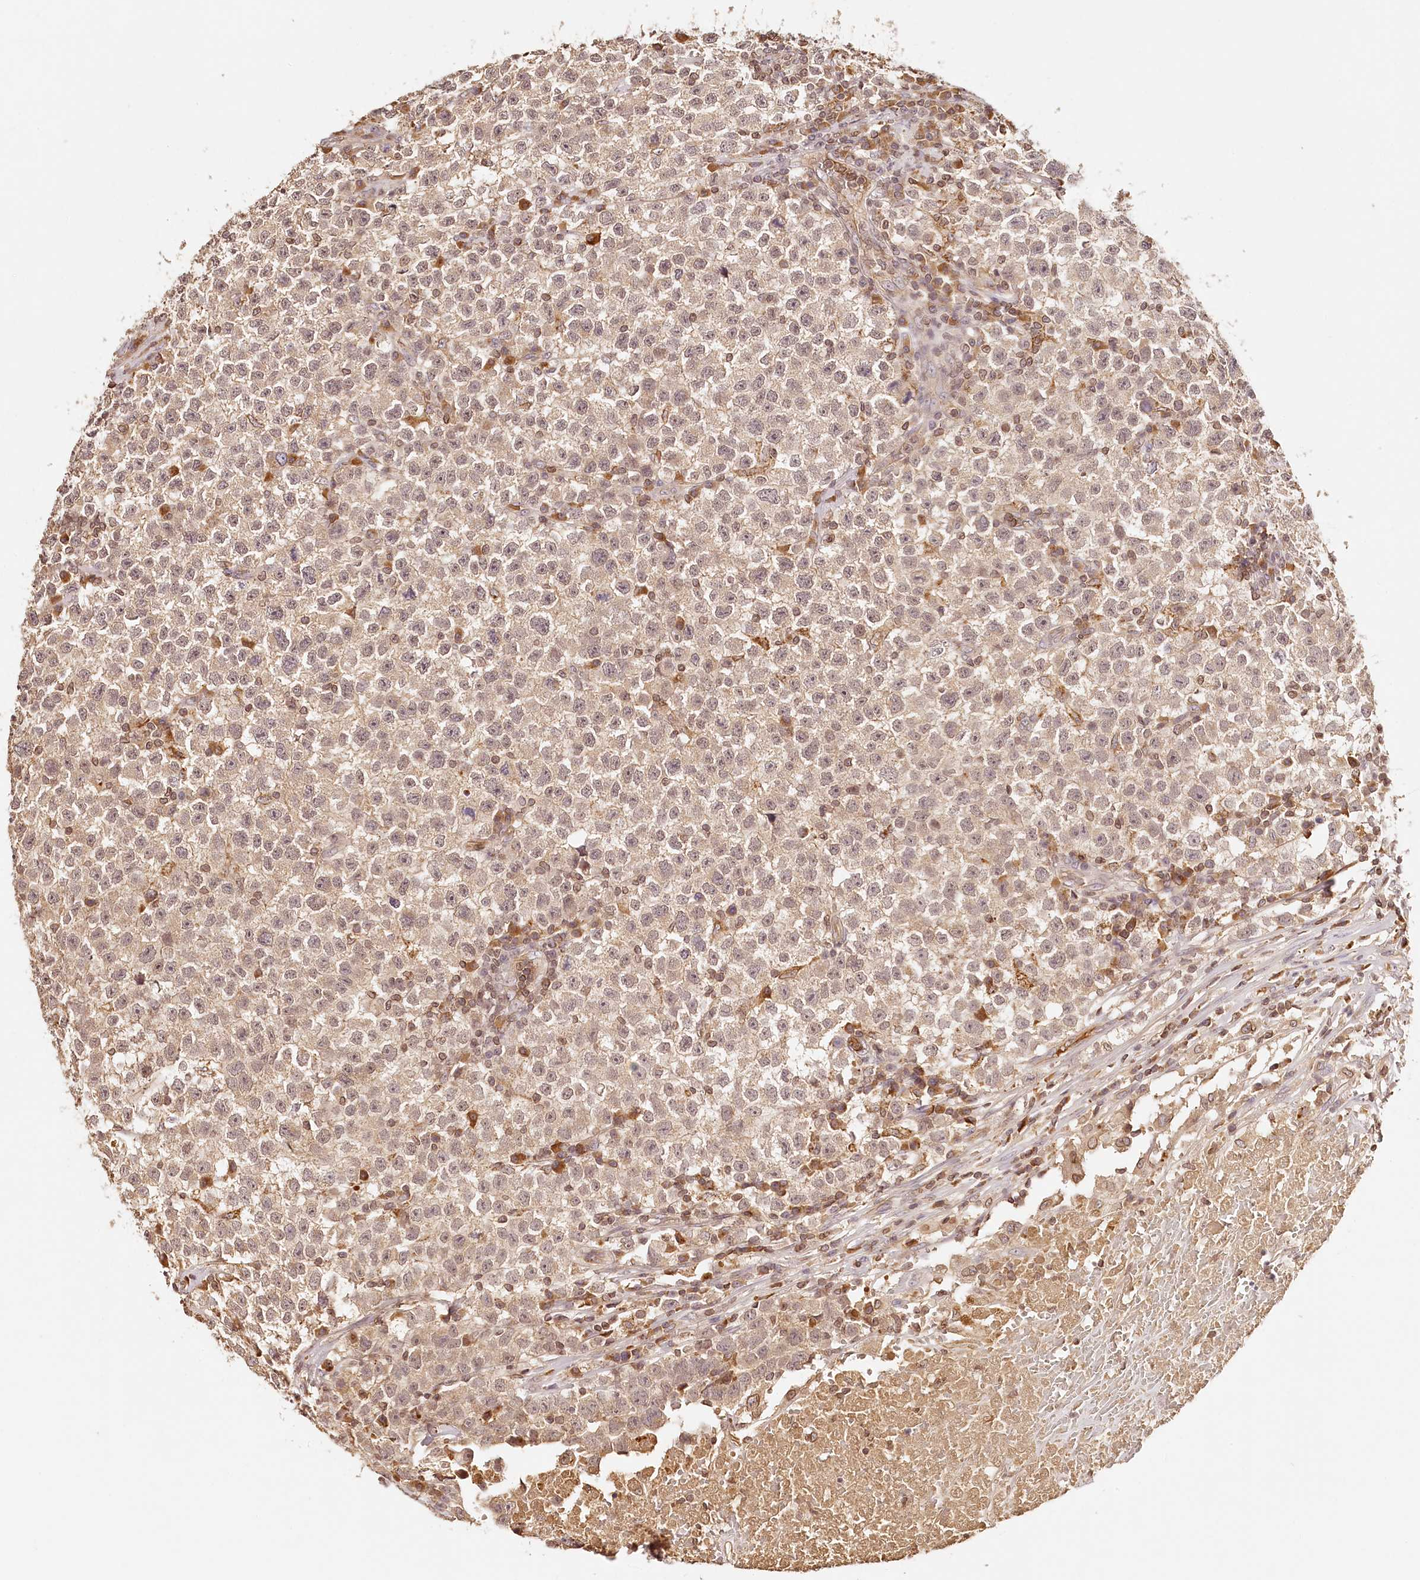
{"staining": {"intensity": "negative", "quantity": "none", "location": "none"}, "tissue": "testis cancer", "cell_type": "Tumor cells", "image_type": "cancer", "snomed": [{"axis": "morphology", "description": "Seminoma, NOS"}, {"axis": "topography", "description": "Testis"}], "caption": "Immunohistochemistry micrograph of neoplastic tissue: testis cancer (seminoma) stained with DAB displays no significant protein expression in tumor cells.", "gene": "SYNGR1", "patient": {"sex": "male", "age": 22}}